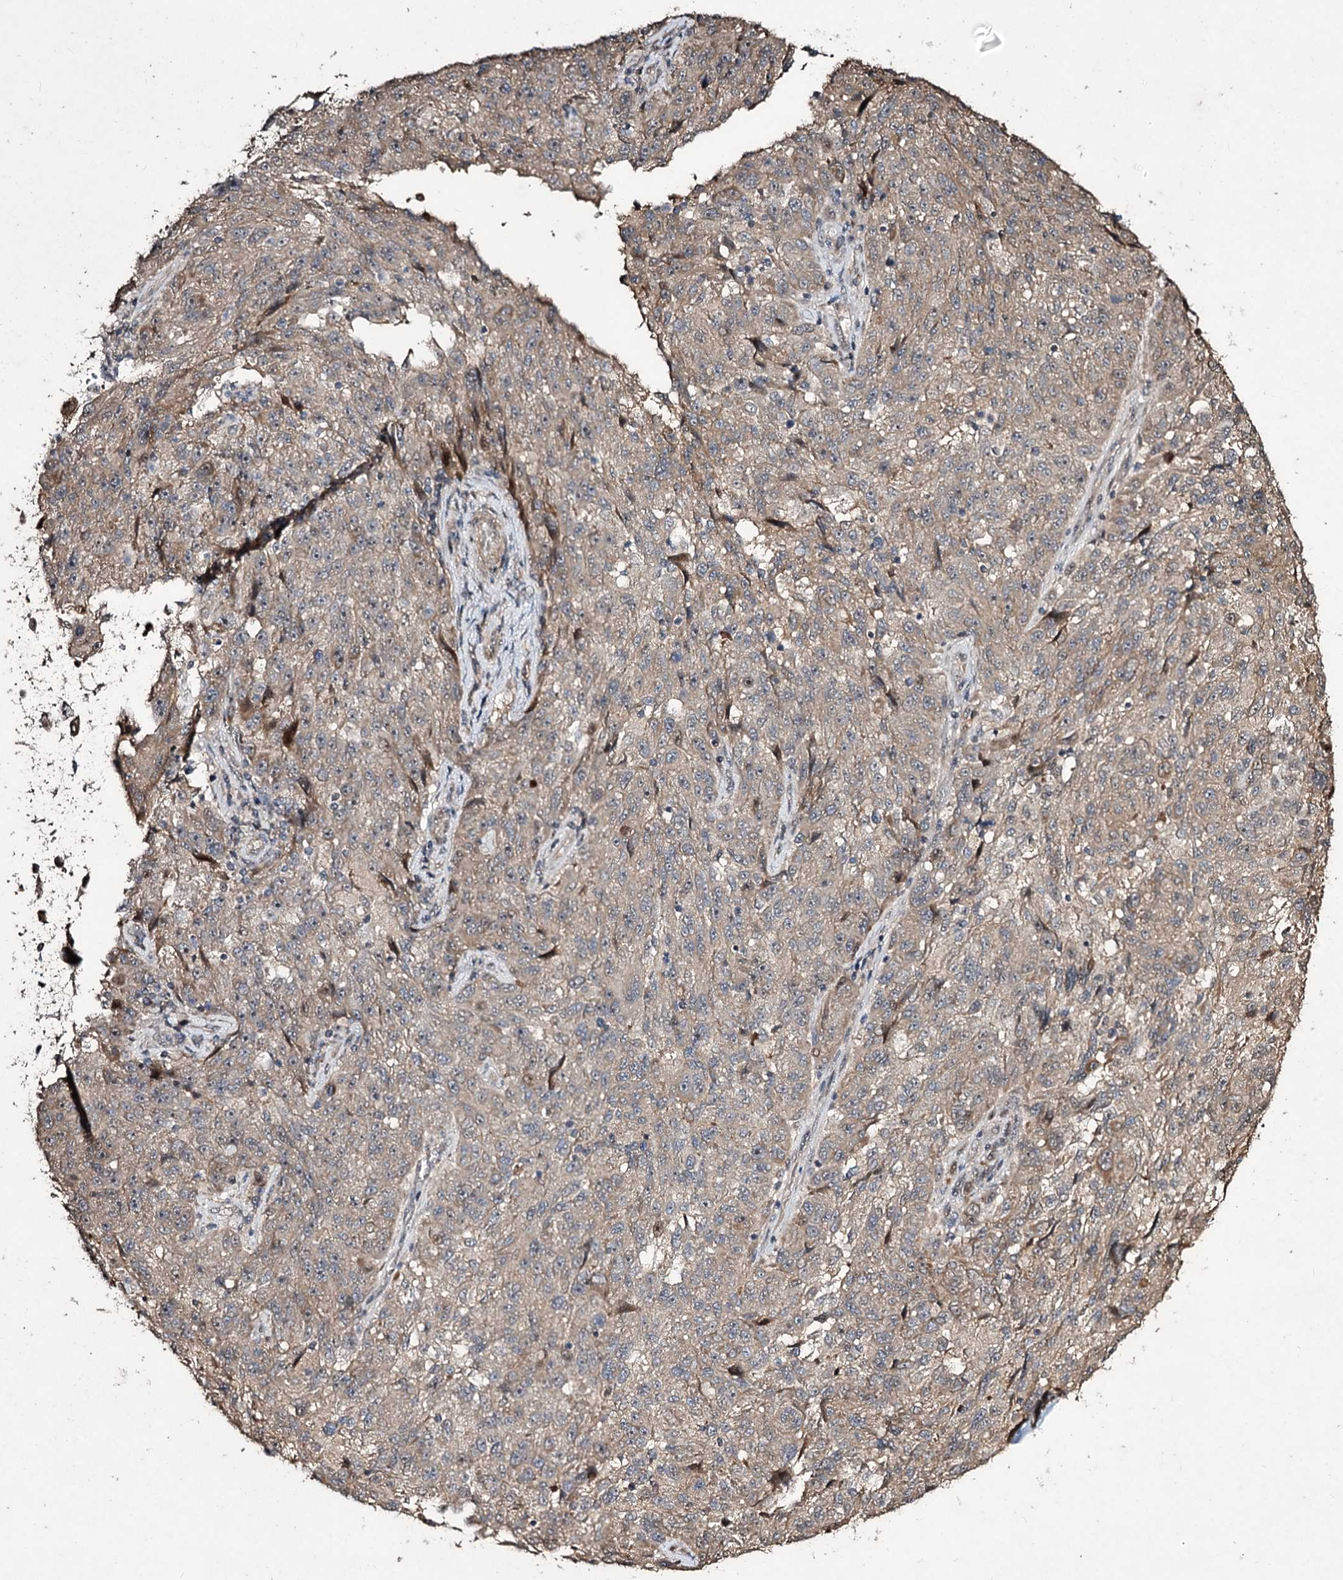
{"staining": {"intensity": "weak", "quantity": ">75%", "location": "cytoplasmic/membranous"}, "tissue": "melanoma", "cell_type": "Tumor cells", "image_type": "cancer", "snomed": [{"axis": "morphology", "description": "Malignant melanoma, NOS"}, {"axis": "topography", "description": "Skin"}], "caption": "Immunohistochemical staining of melanoma demonstrates low levels of weak cytoplasmic/membranous positivity in about >75% of tumor cells.", "gene": "CPNE8", "patient": {"sex": "male", "age": 53}}